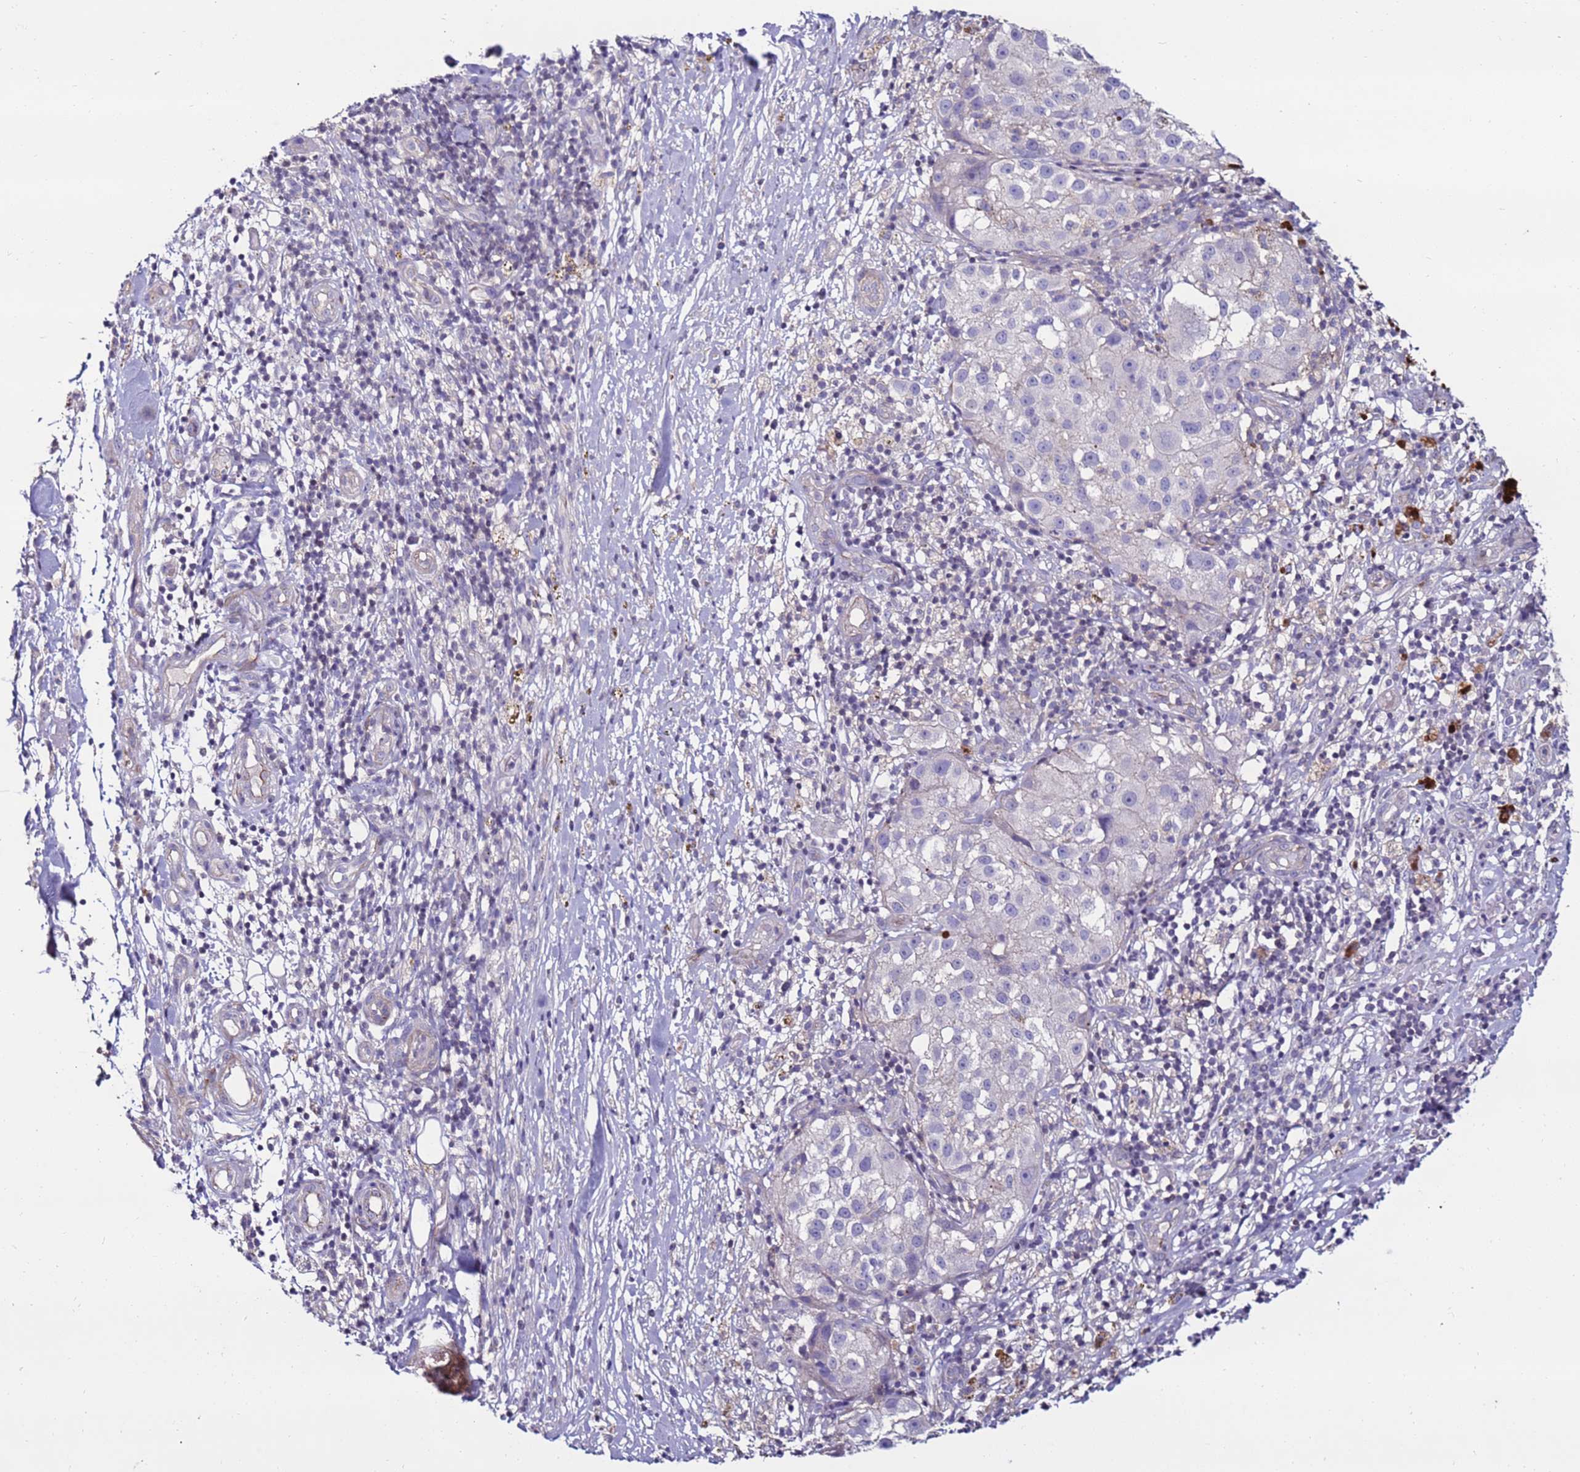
{"staining": {"intensity": "negative", "quantity": "none", "location": "none"}, "tissue": "melanoma", "cell_type": "Tumor cells", "image_type": "cancer", "snomed": [{"axis": "morphology", "description": "Normal morphology"}, {"axis": "morphology", "description": "Malignant melanoma, NOS"}, {"axis": "topography", "description": "Skin"}], "caption": "IHC micrograph of neoplastic tissue: melanoma stained with DAB (3,3'-diaminobenzidine) displays no significant protein positivity in tumor cells. (Brightfield microscopy of DAB (3,3'-diaminobenzidine) immunohistochemistry at high magnification).", "gene": "CLEC4M", "patient": {"sex": "female", "age": 72}}